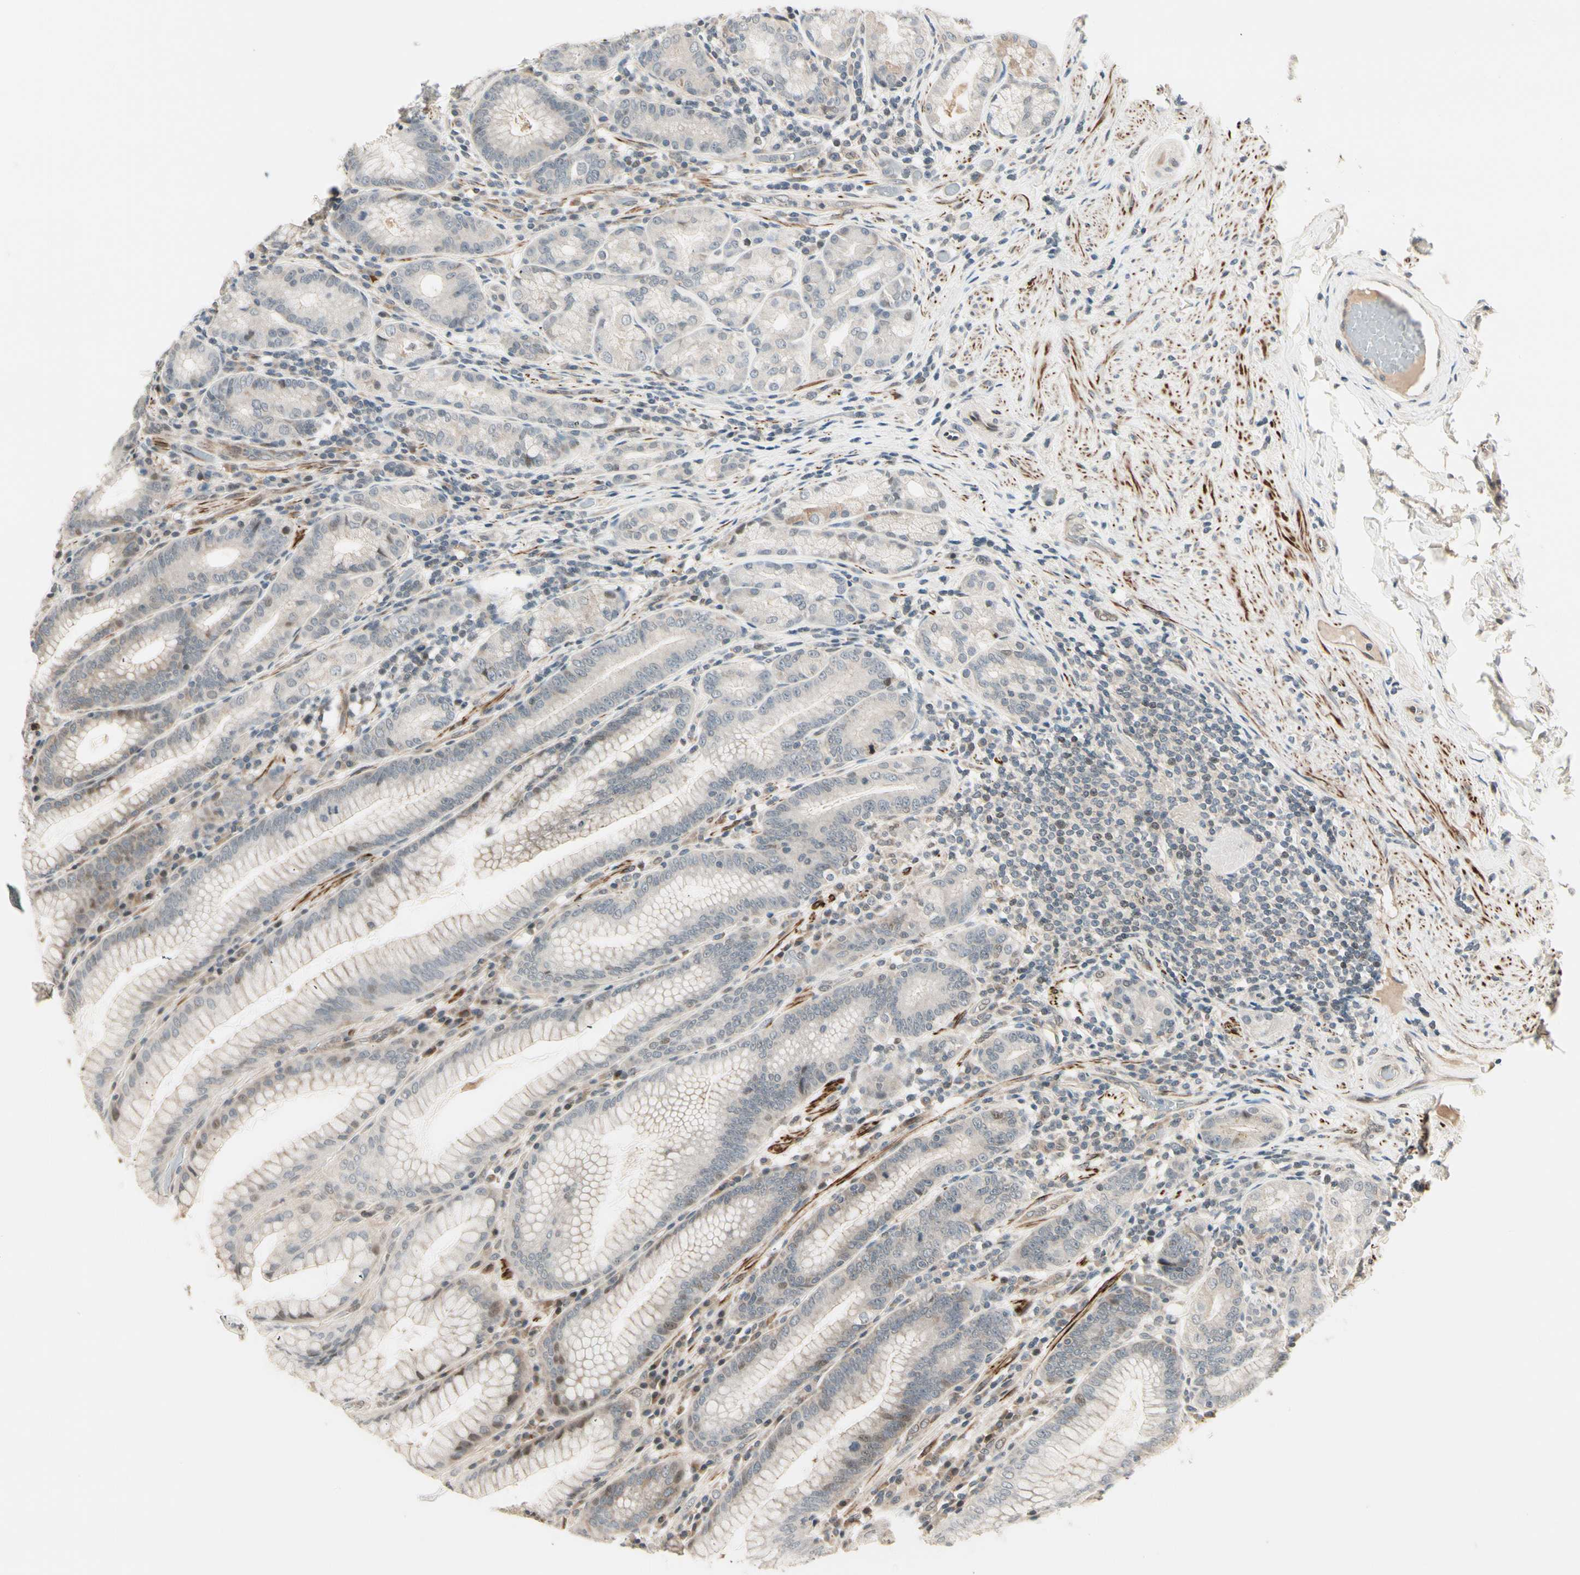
{"staining": {"intensity": "weak", "quantity": "25%-75%", "location": "cytoplasmic/membranous,nuclear"}, "tissue": "stomach", "cell_type": "Glandular cells", "image_type": "normal", "snomed": [{"axis": "morphology", "description": "Normal tissue, NOS"}, {"axis": "topography", "description": "Stomach, lower"}], "caption": "Immunohistochemical staining of unremarkable stomach reveals low levels of weak cytoplasmic/membranous,nuclear positivity in about 25%-75% of glandular cells. (Brightfield microscopy of DAB IHC at high magnification).", "gene": "SVBP", "patient": {"sex": "female", "age": 76}}